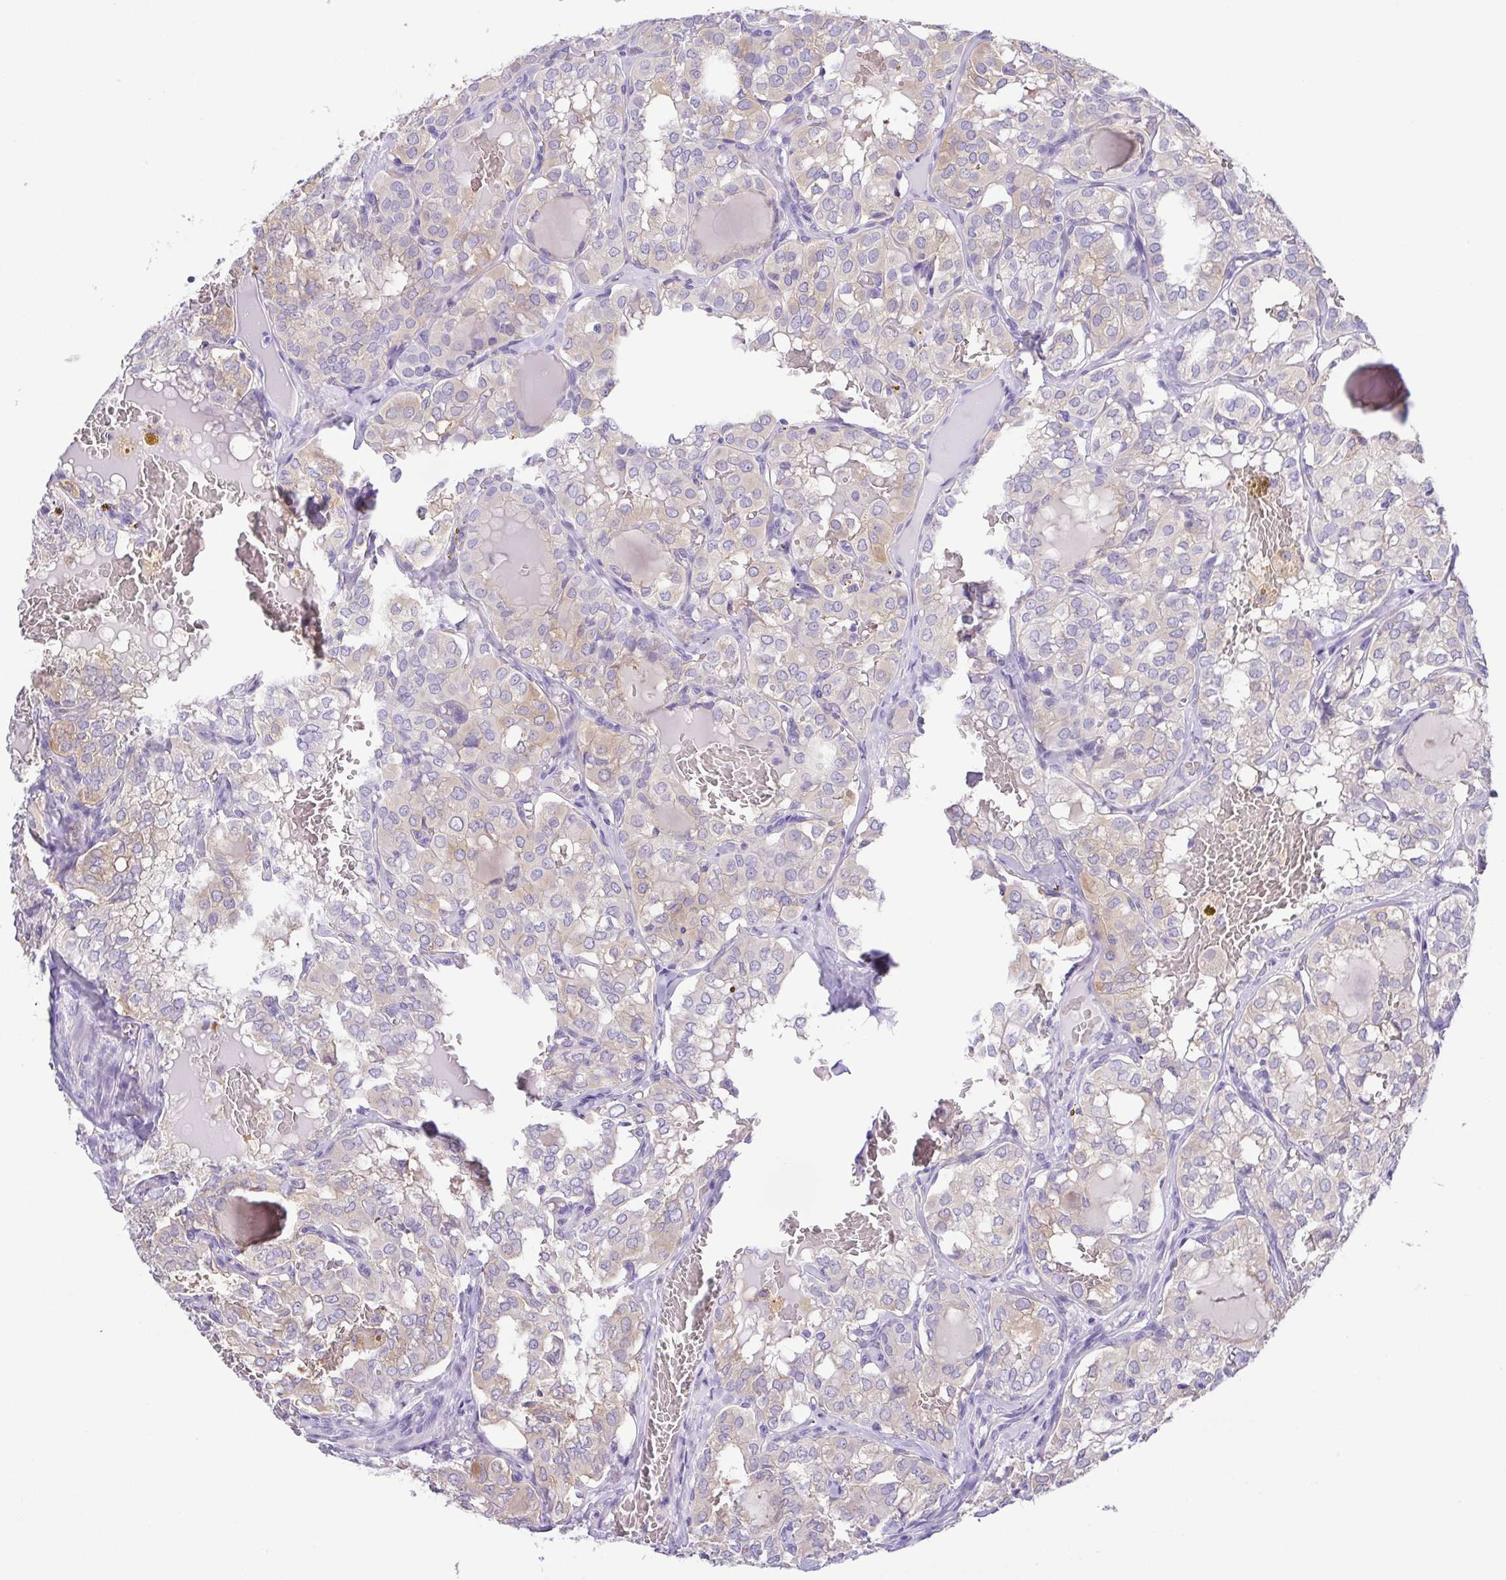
{"staining": {"intensity": "weak", "quantity": "25%-75%", "location": "cytoplasmic/membranous"}, "tissue": "thyroid cancer", "cell_type": "Tumor cells", "image_type": "cancer", "snomed": [{"axis": "morphology", "description": "Papillary adenocarcinoma, NOS"}, {"axis": "topography", "description": "Thyroid gland"}], "caption": "Papillary adenocarcinoma (thyroid) tissue exhibits weak cytoplasmic/membranous expression in approximately 25%-75% of tumor cells, visualized by immunohistochemistry.", "gene": "EPB42", "patient": {"sex": "male", "age": 20}}